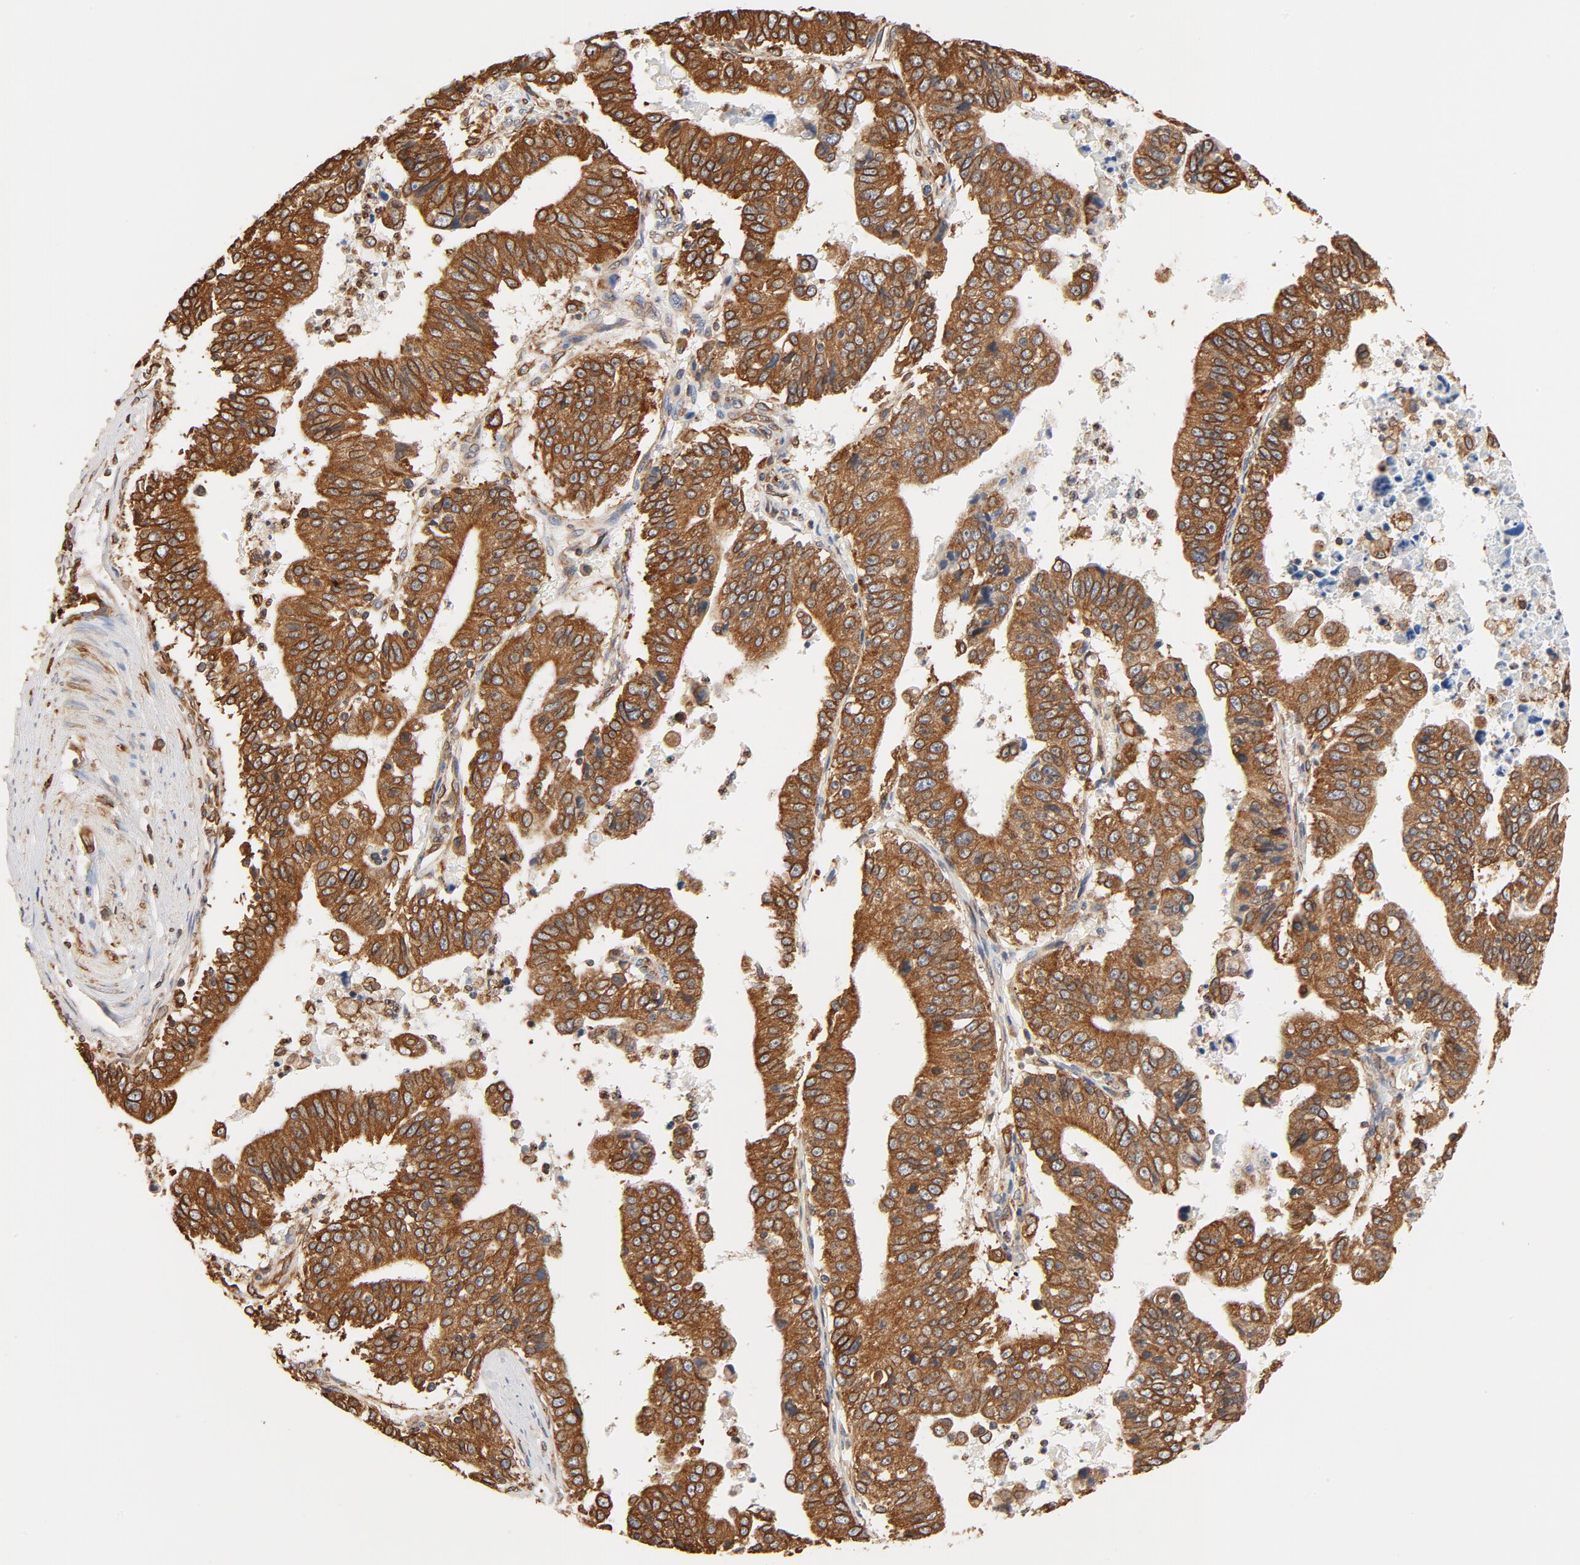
{"staining": {"intensity": "strong", "quantity": ">75%", "location": "cytoplasmic/membranous"}, "tissue": "stomach cancer", "cell_type": "Tumor cells", "image_type": "cancer", "snomed": [{"axis": "morphology", "description": "Adenocarcinoma, NOS"}, {"axis": "topography", "description": "Stomach, upper"}], "caption": "Protein expression analysis of stomach adenocarcinoma demonstrates strong cytoplasmic/membranous positivity in about >75% of tumor cells. (DAB IHC with brightfield microscopy, high magnification).", "gene": "BCAP31", "patient": {"sex": "female", "age": 50}}